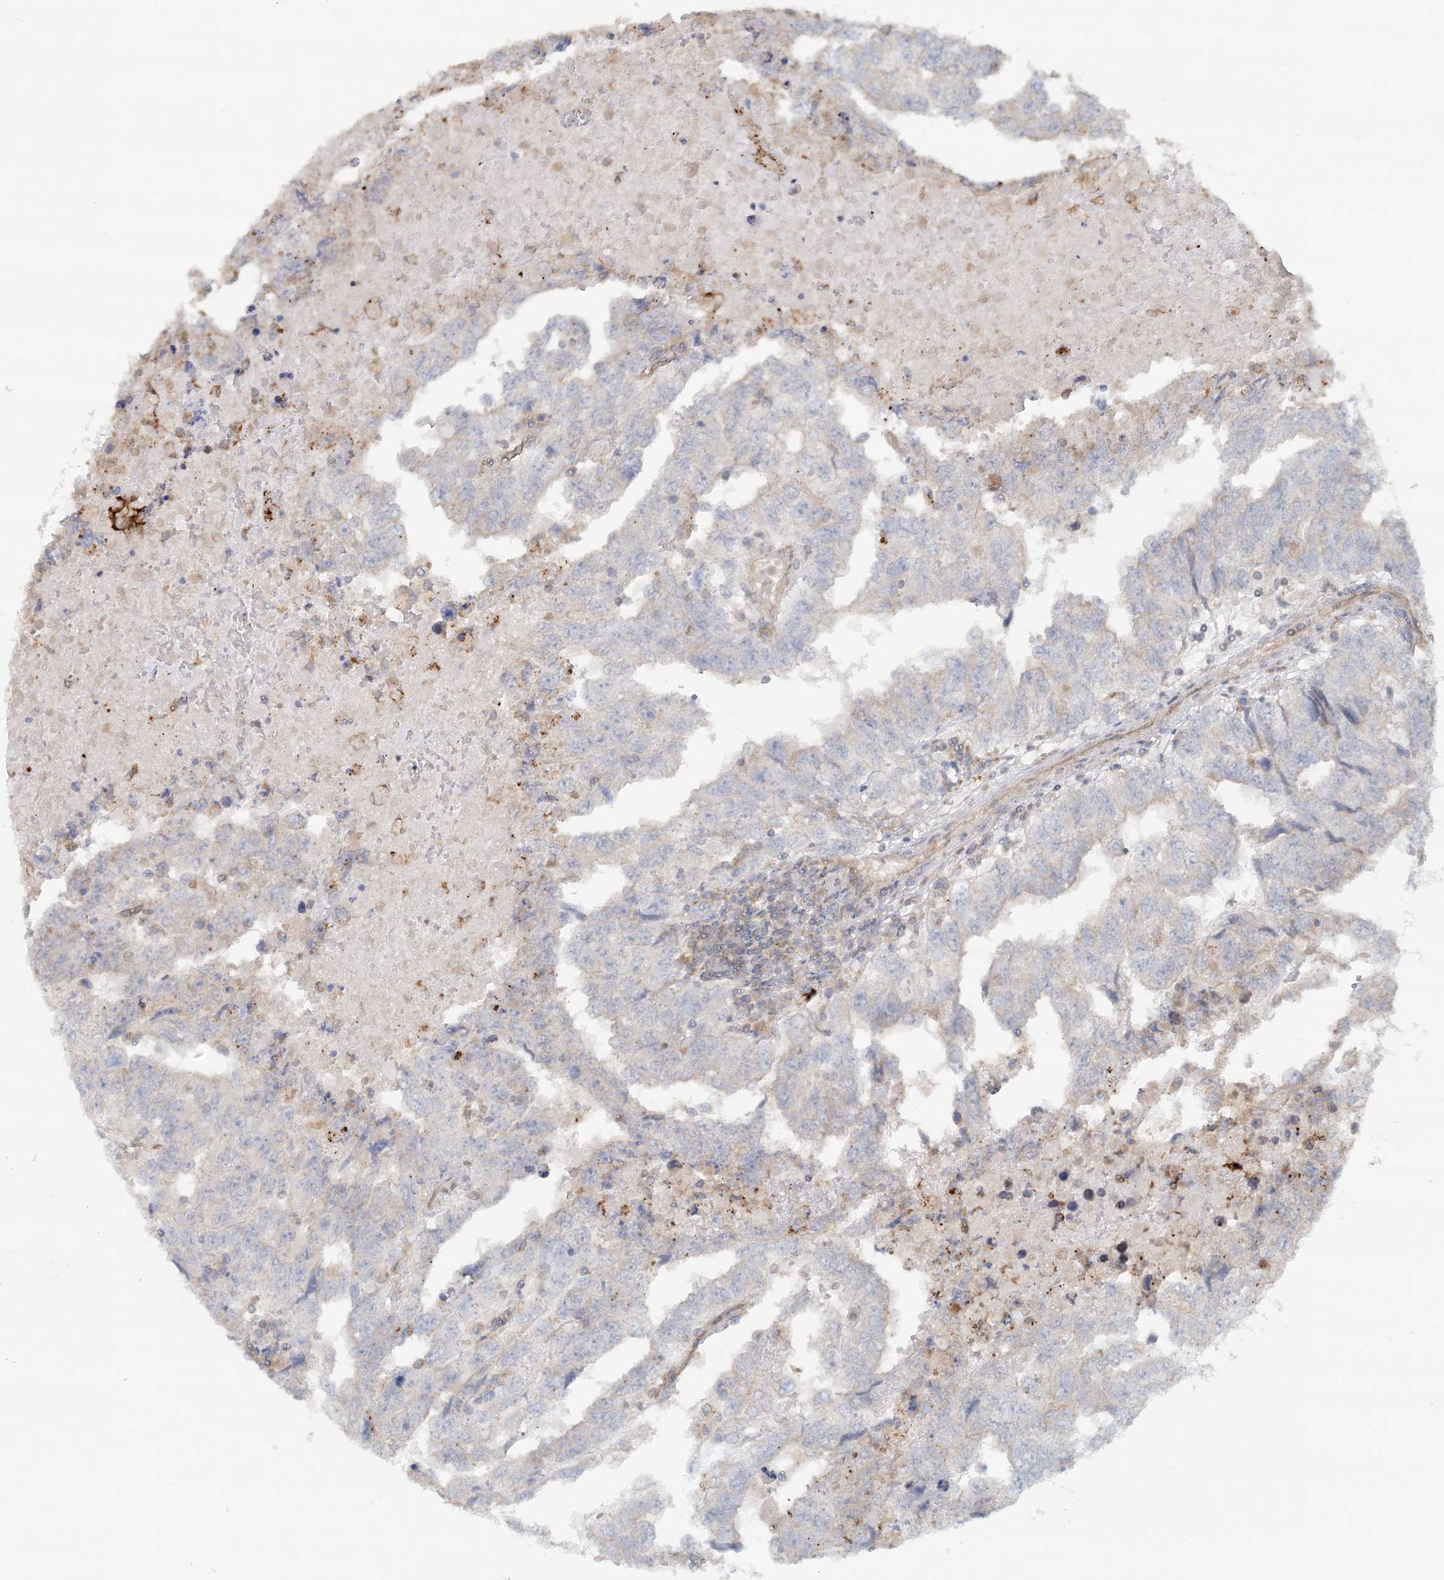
{"staining": {"intensity": "negative", "quantity": "none", "location": "none"}, "tissue": "testis cancer", "cell_type": "Tumor cells", "image_type": "cancer", "snomed": [{"axis": "morphology", "description": "Carcinoma, Embryonal, NOS"}, {"axis": "topography", "description": "Testis"}], "caption": "An immunohistochemistry histopathology image of embryonal carcinoma (testis) is shown. There is no staining in tumor cells of embryonal carcinoma (testis).", "gene": "GBE1", "patient": {"sex": "male", "age": 36}}